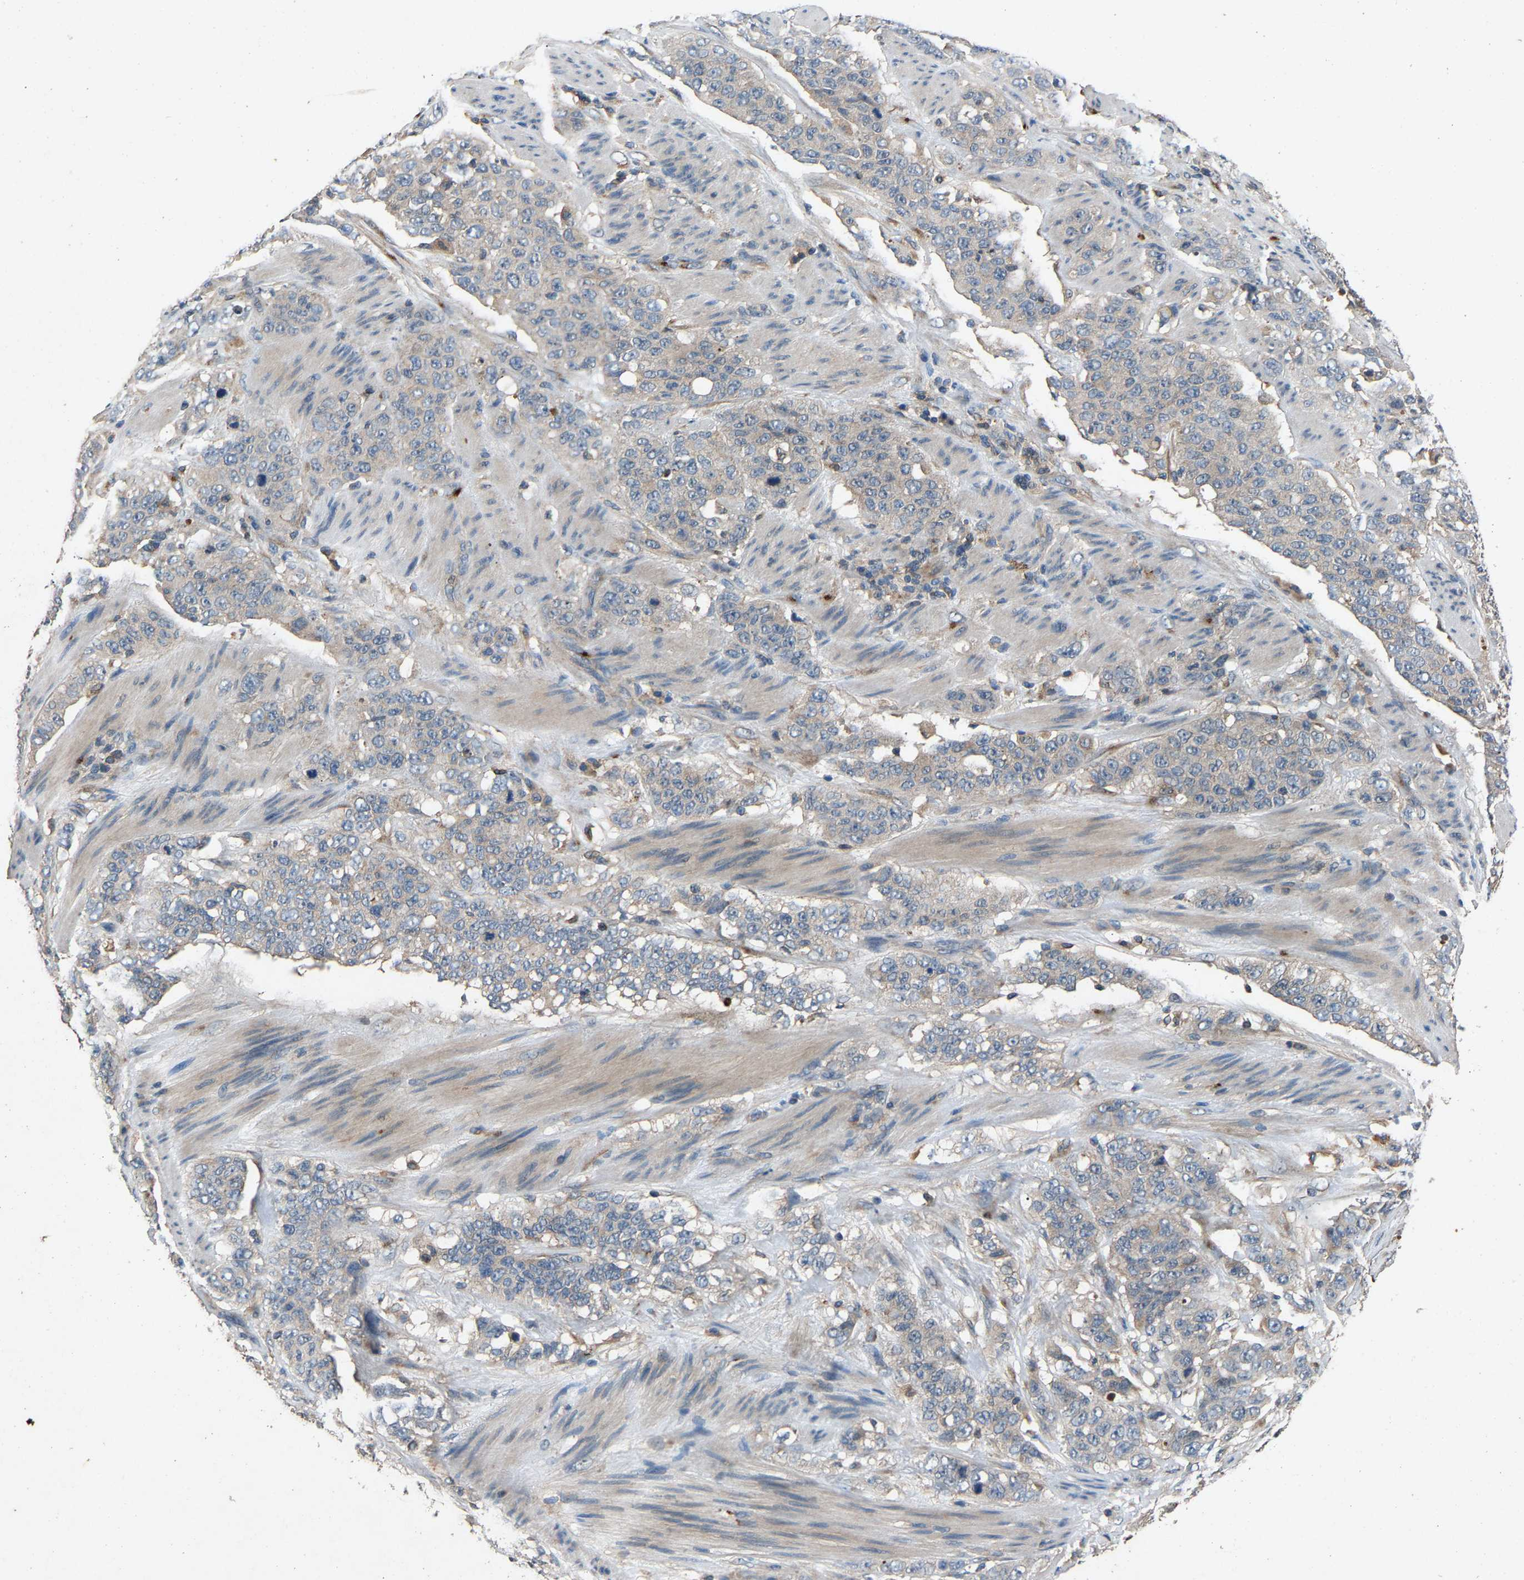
{"staining": {"intensity": "negative", "quantity": "none", "location": "none"}, "tissue": "stomach cancer", "cell_type": "Tumor cells", "image_type": "cancer", "snomed": [{"axis": "morphology", "description": "Adenocarcinoma, NOS"}, {"axis": "topography", "description": "Stomach"}], "caption": "An image of adenocarcinoma (stomach) stained for a protein demonstrates no brown staining in tumor cells.", "gene": "PPID", "patient": {"sex": "male", "age": 48}}